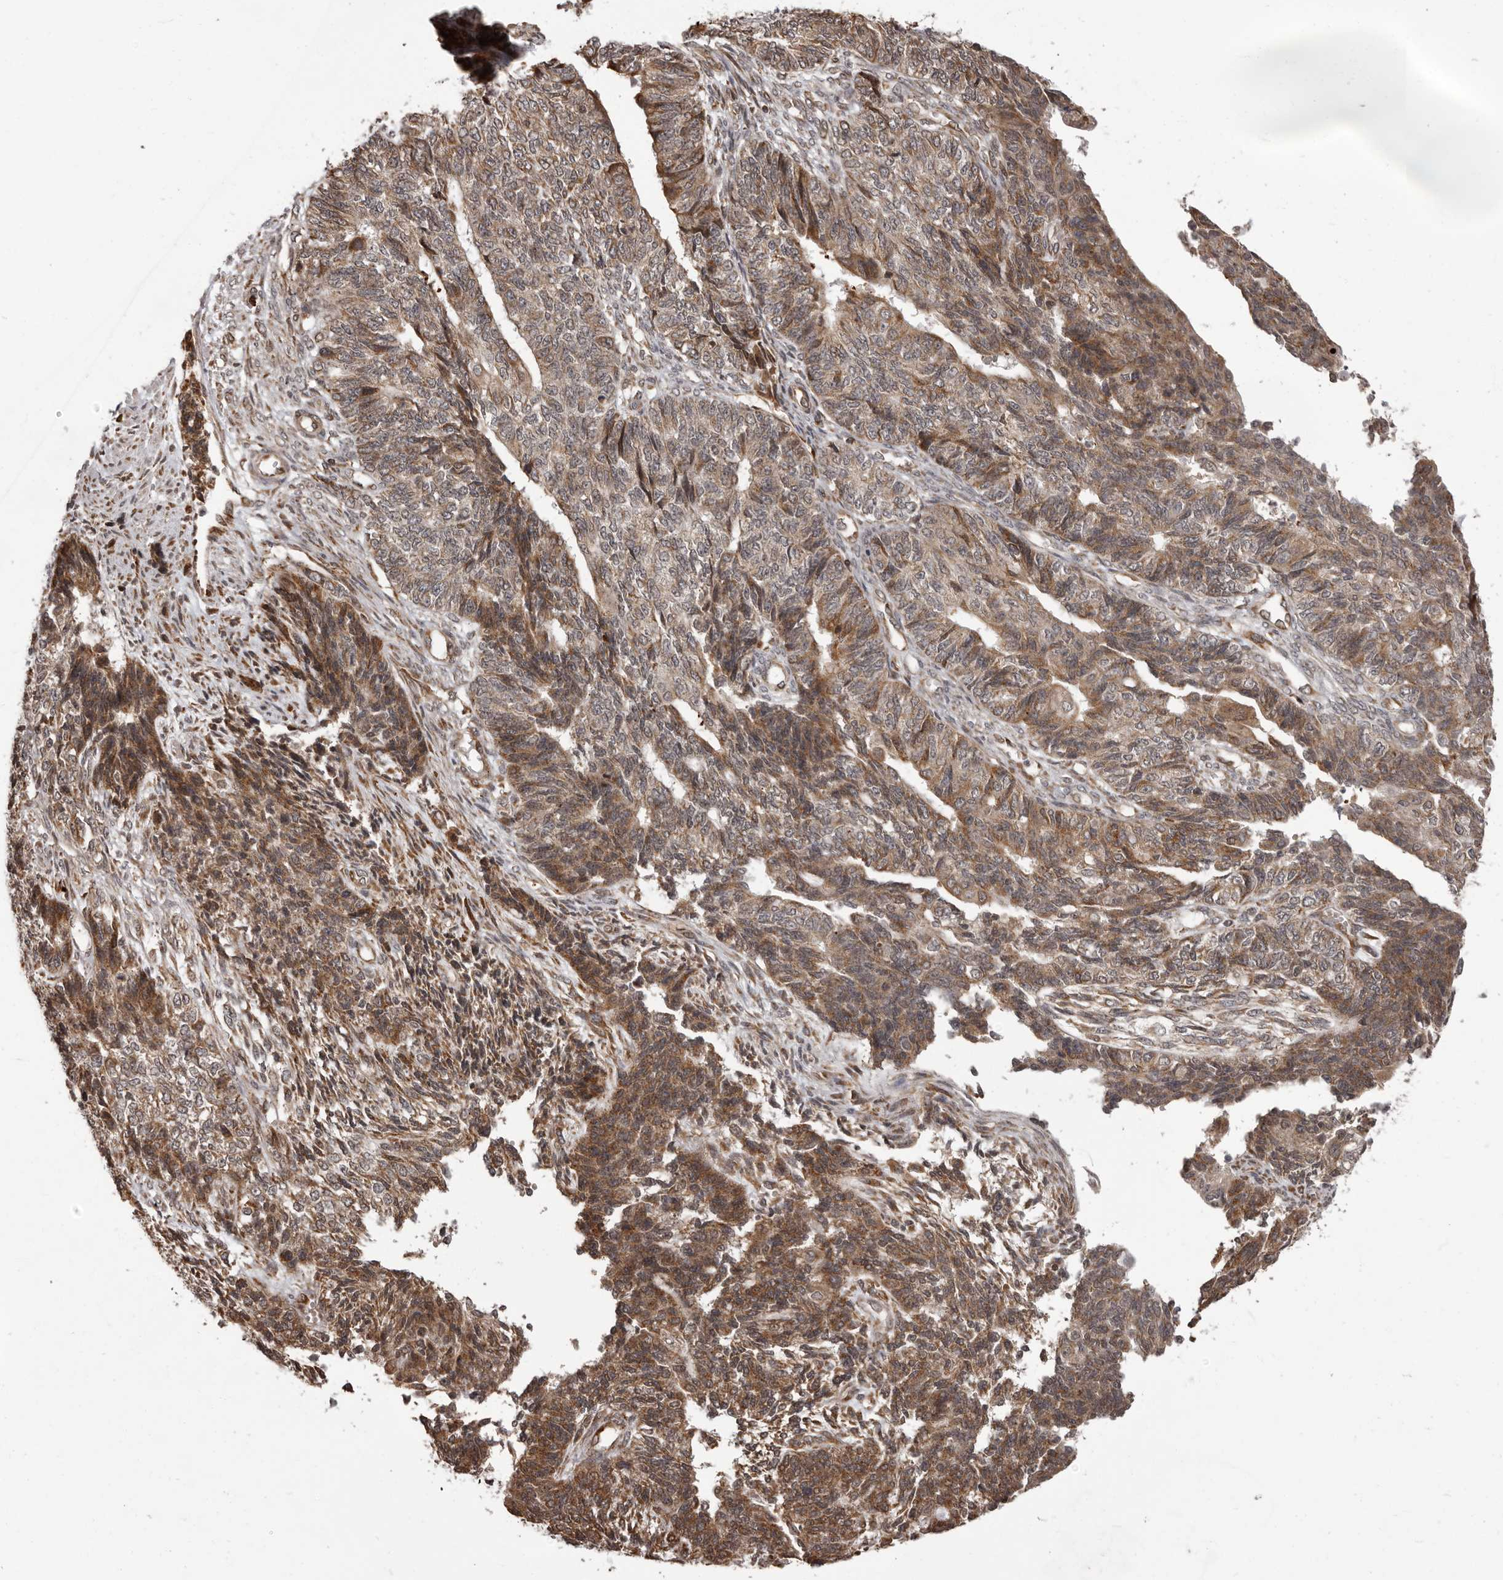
{"staining": {"intensity": "moderate", "quantity": ">75%", "location": "cytoplasmic/membranous"}, "tissue": "endometrial cancer", "cell_type": "Tumor cells", "image_type": "cancer", "snomed": [{"axis": "morphology", "description": "Adenocarcinoma, NOS"}, {"axis": "topography", "description": "Endometrium"}], "caption": "High-magnification brightfield microscopy of adenocarcinoma (endometrial) stained with DAB (3,3'-diaminobenzidine) (brown) and counterstained with hematoxylin (blue). tumor cells exhibit moderate cytoplasmic/membranous staining is identified in about>75% of cells. The protein is shown in brown color, while the nuclei are stained blue.", "gene": "IL32", "patient": {"sex": "female", "age": 32}}